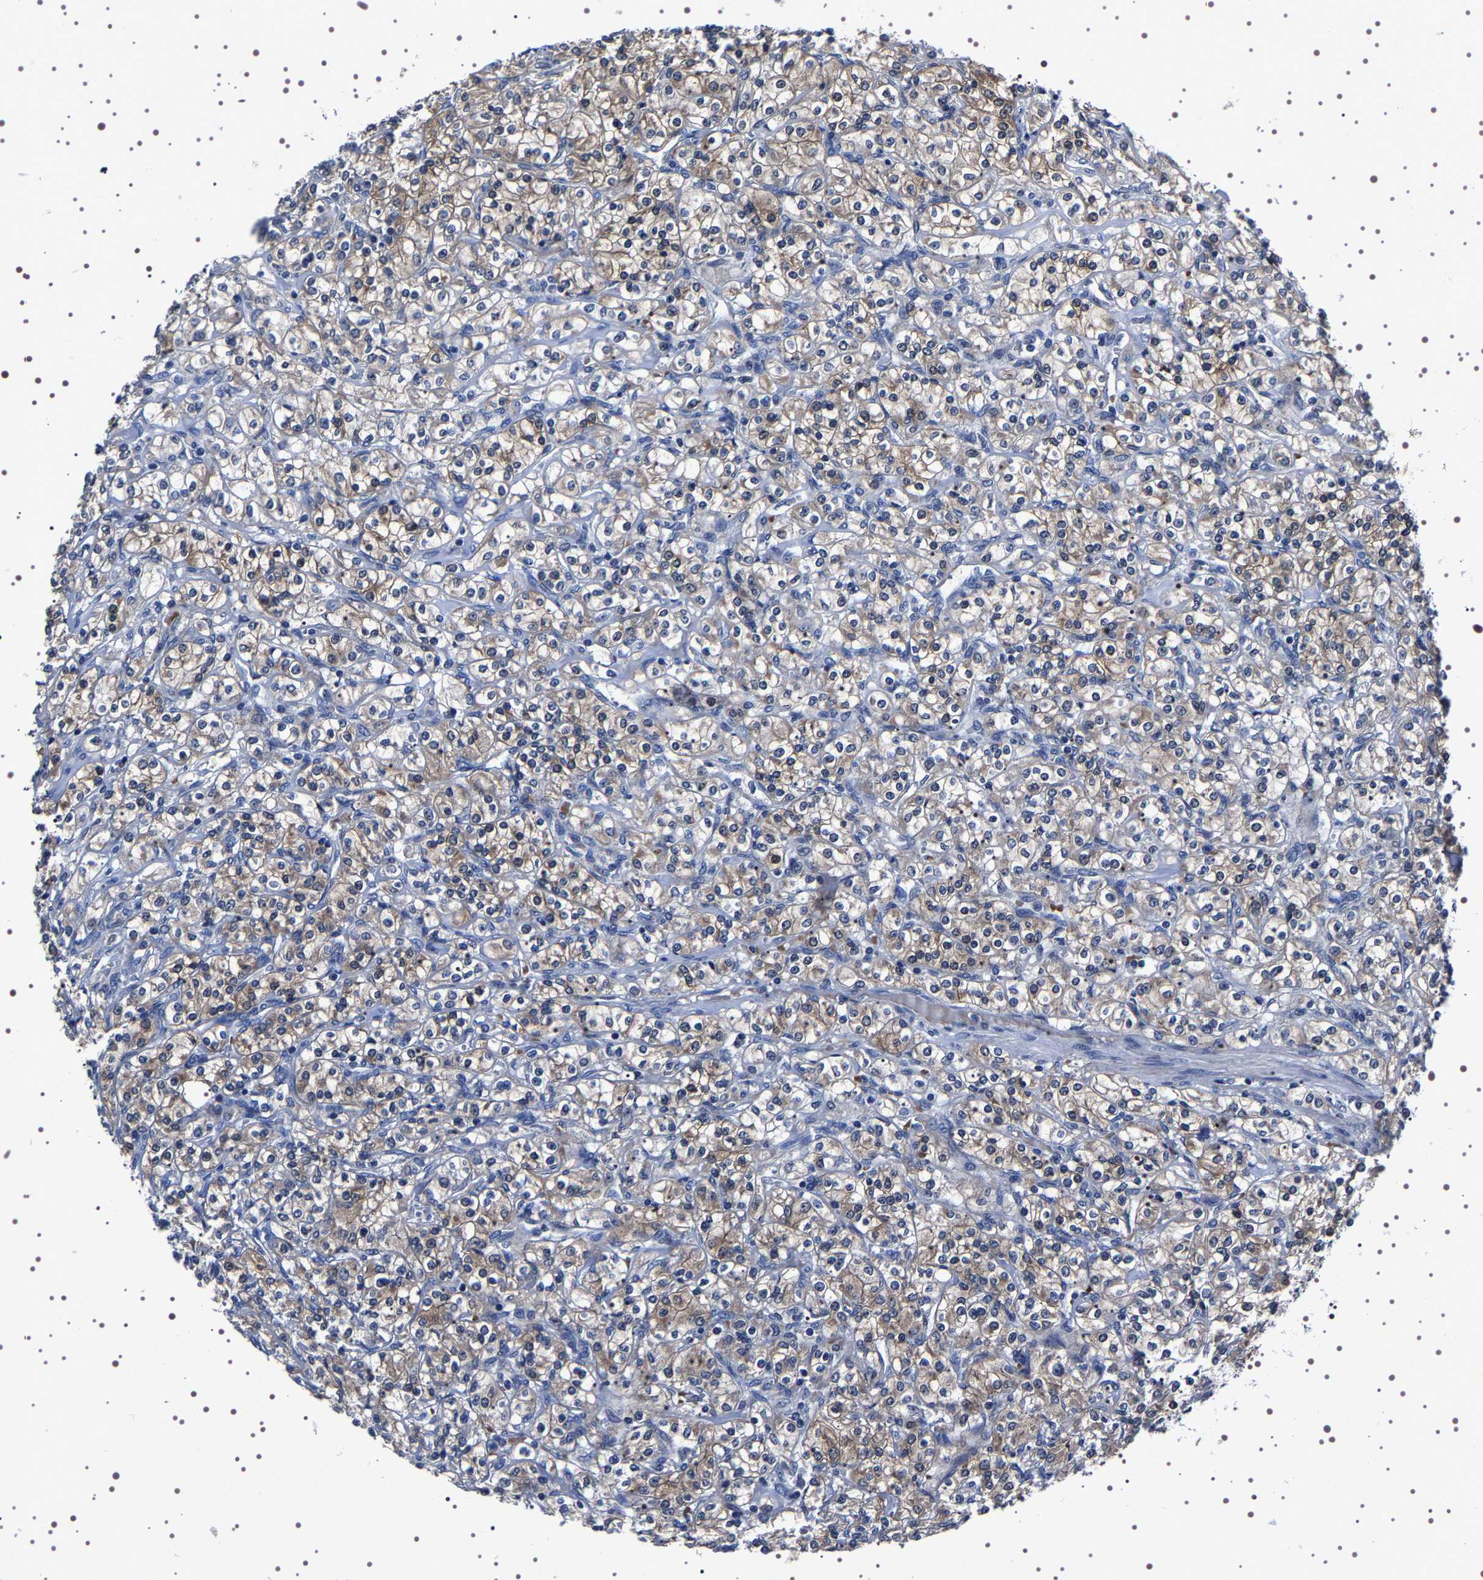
{"staining": {"intensity": "weak", "quantity": ">75%", "location": "cytoplasmic/membranous"}, "tissue": "renal cancer", "cell_type": "Tumor cells", "image_type": "cancer", "snomed": [{"axis": "morphology", "description": "Adenocarcinoma, NOS"}, {"axis": "topography", "description": "Kidney"}], "caption": "Tumor cells demonstrate weak cytoplasmic/membranous positivity in approximately >75% of cells in renal adenocarcinoma.", "gene": "TARBP1", "patient": {"sex": "male", "age": 77}}